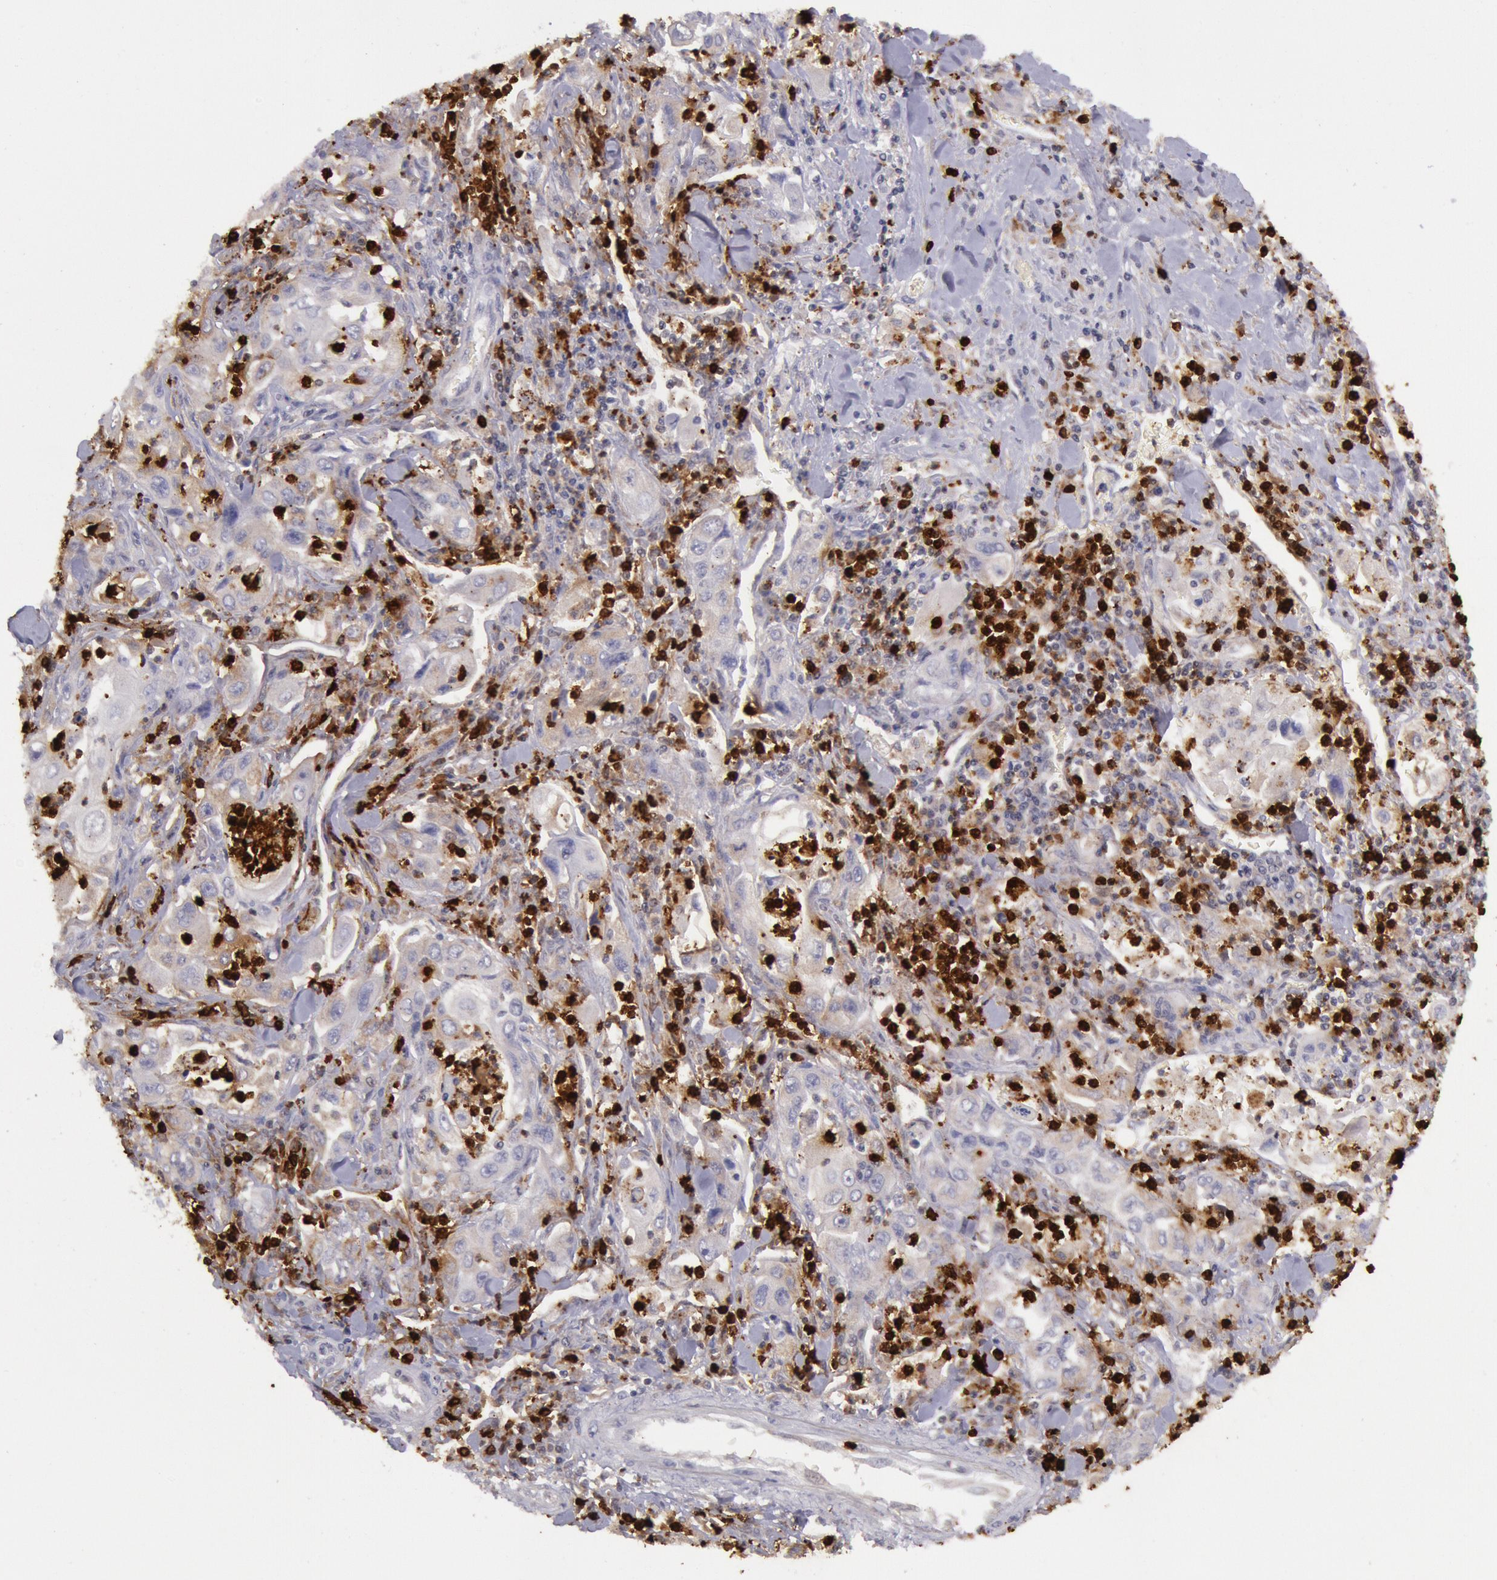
{"staining": {"intensity": "negative", "quantity": "none", "location": "none"}, "tissue": "pancreatic cancer", "cell_type": "Tumor cells", "image_type": "cancer", "snomed": [{"axis": "morphology", "description": "Adenocarcinoma, NOS"}, {"axis": "topography", "description": "Pancreas"}], "caption": "This micrograph is of pancreatic cancer (adenocarcinoma) stained with immunohistochemistry (IHC) to label a protein in brown with the nuclei are counter-stained blue. There is no expression in tumor cells.", "gene": "KDM6A", "patient": {"sex": "male", "age": 70}}